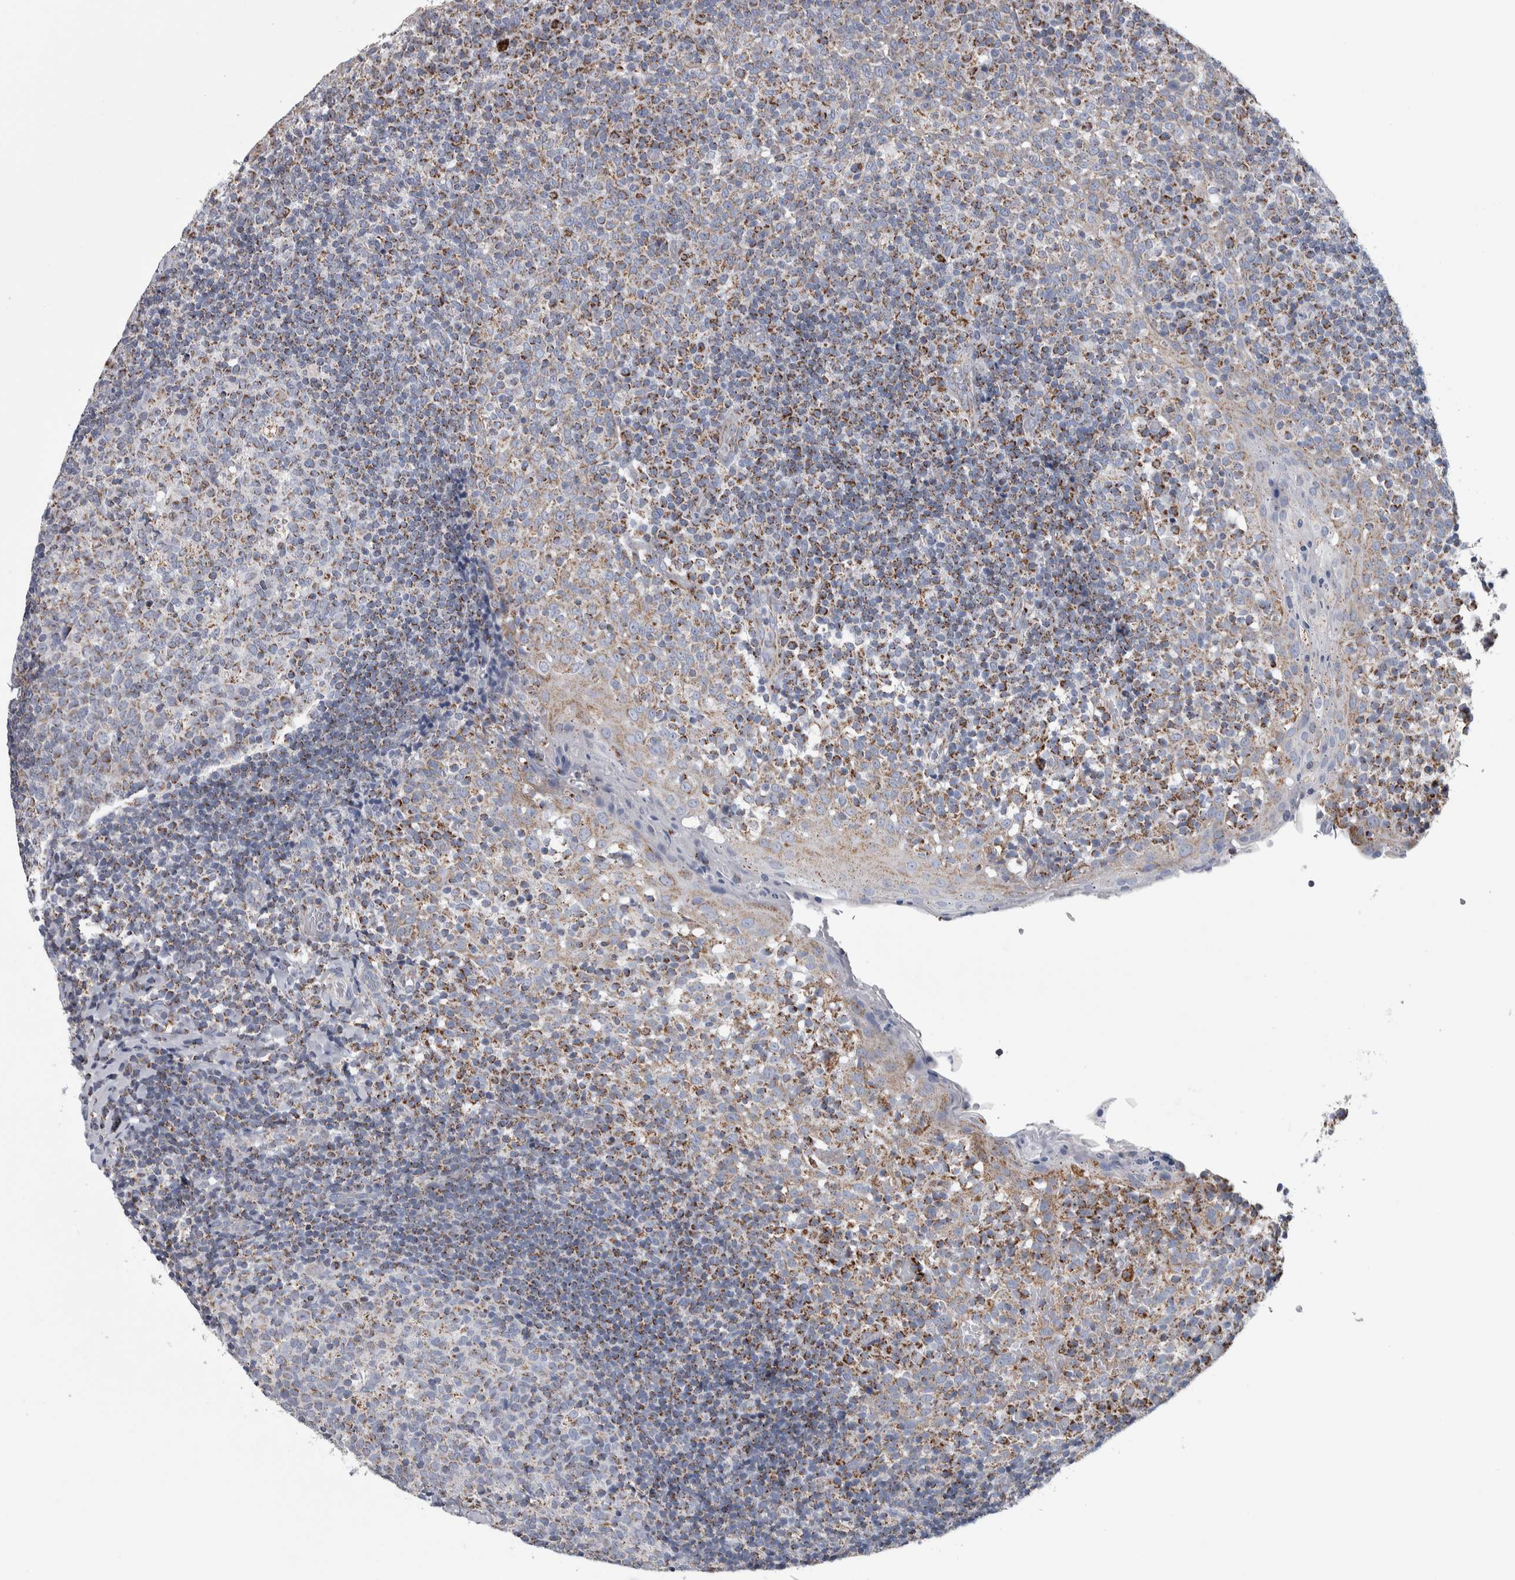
{"staining": {"intensity": "moderate", "quantity": "25%-75%", "location": "cytoplasmic/membranous"}, "tissue": "tonsil", "cell_type": "Germinal center cells", "image_type": "normal", "snomed": [{"axis": "morphology", "description": "Normal tissue, NOS"}, {"axis": "topography", "description": "Tonsil"}], "caption": "The photomicrograph reveals staining of normal tonsil, revealing moderate cytoplasmic/membranous protein positivity (brown color) within germinal center cells.", "gene": "ETFA", "patient": {"sex": "female", "age": 19}}